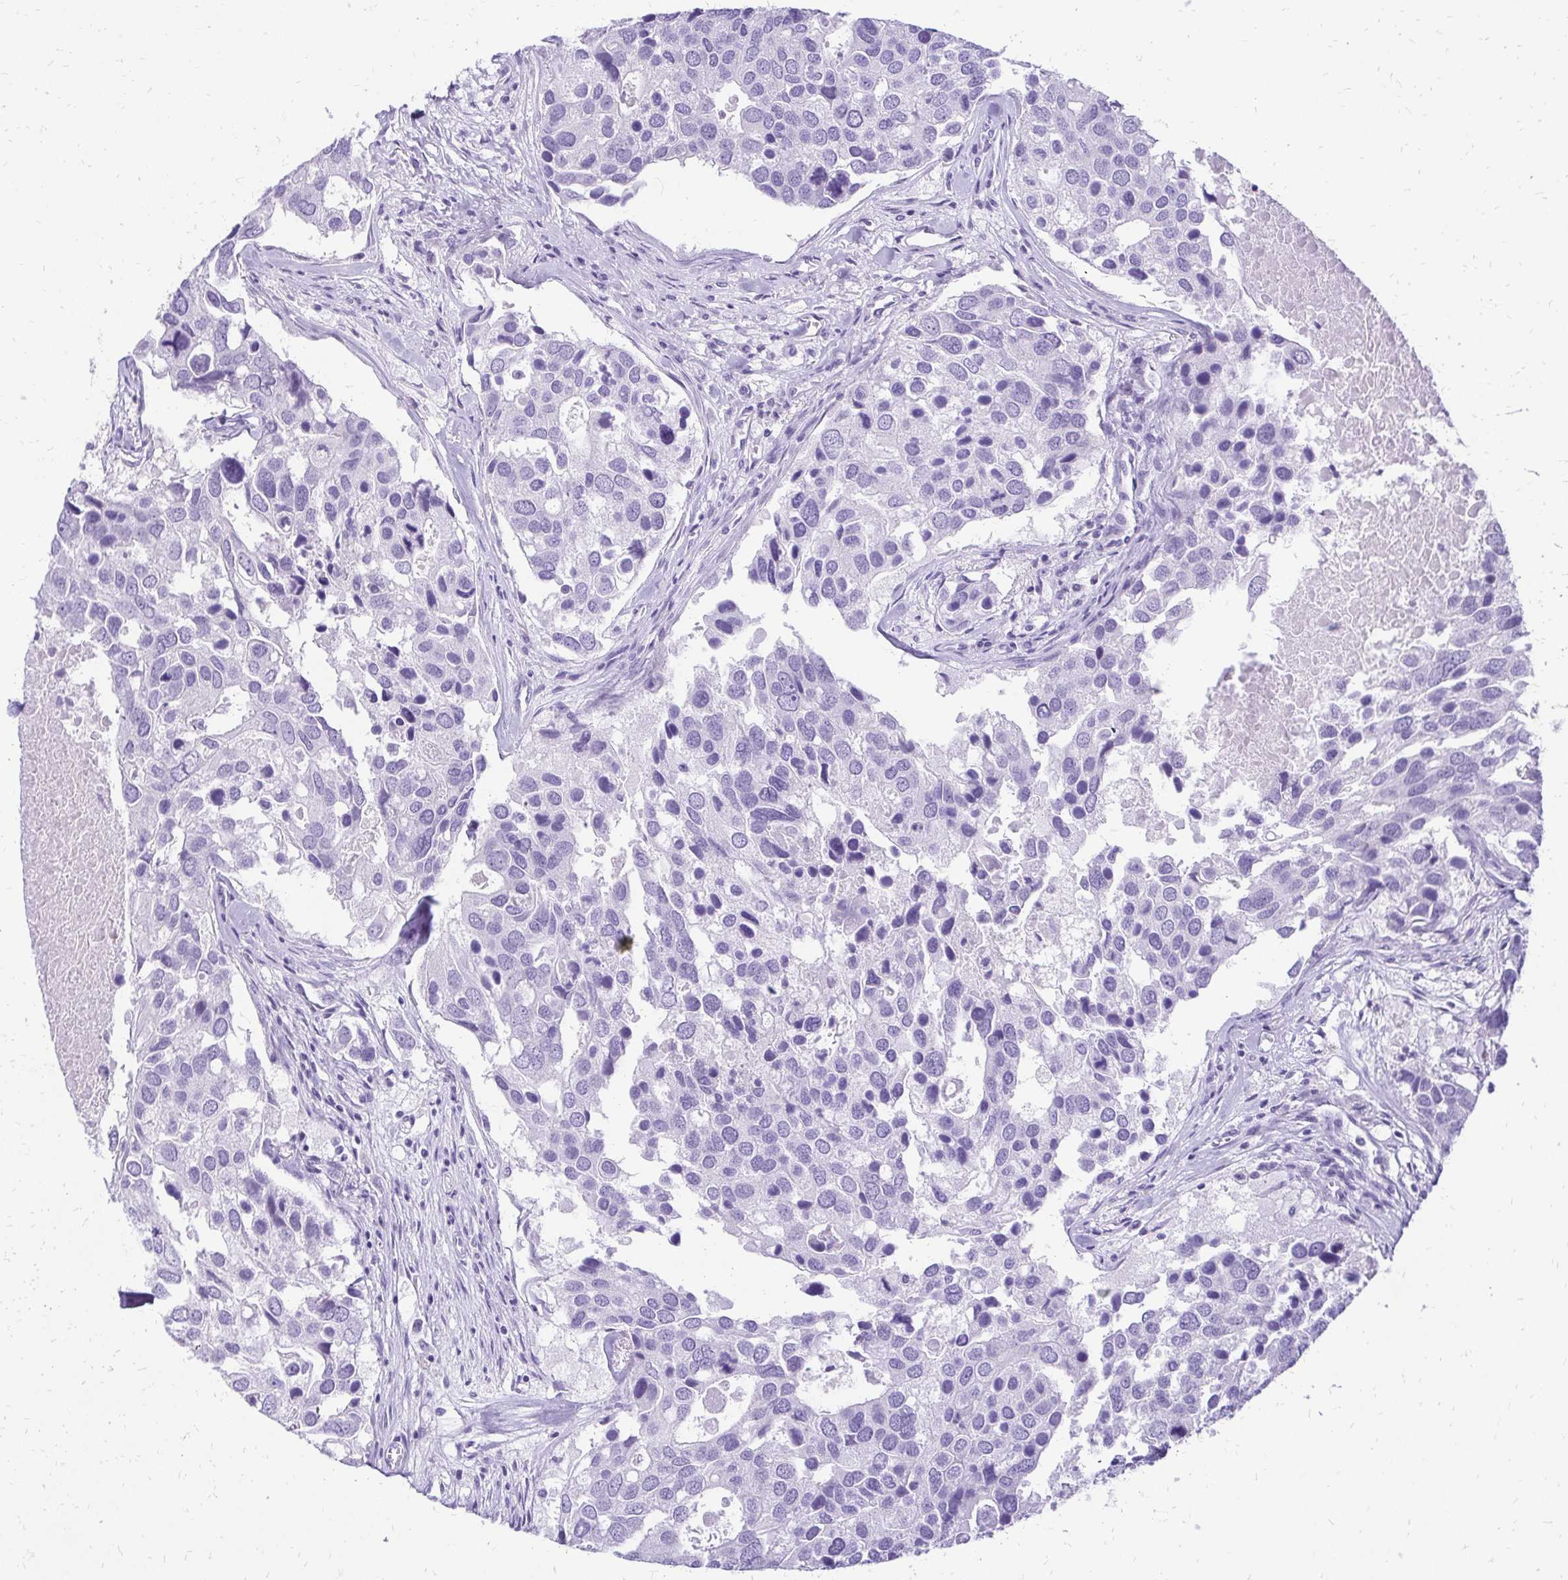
{"staining": {"intensity": "negative", "quantity": "none", "location": "none"}, "tissue": "breast cancer", "cell_type": "Tumor cells", "image_type": "cancer", "snomed": [{"axis": "morphology", "description": "Duct carcinoma"}, {"axis": "topography", "description": "Breast"}], "caption": "High power microscopy image of an immunohistochemistry (IHC) micrograph of invasive ductal carcinoma (breast), revealing no significant staining in tumor cells.", "gene": "SLC32A1", "patient": {"sex": "female", "age": 83}}